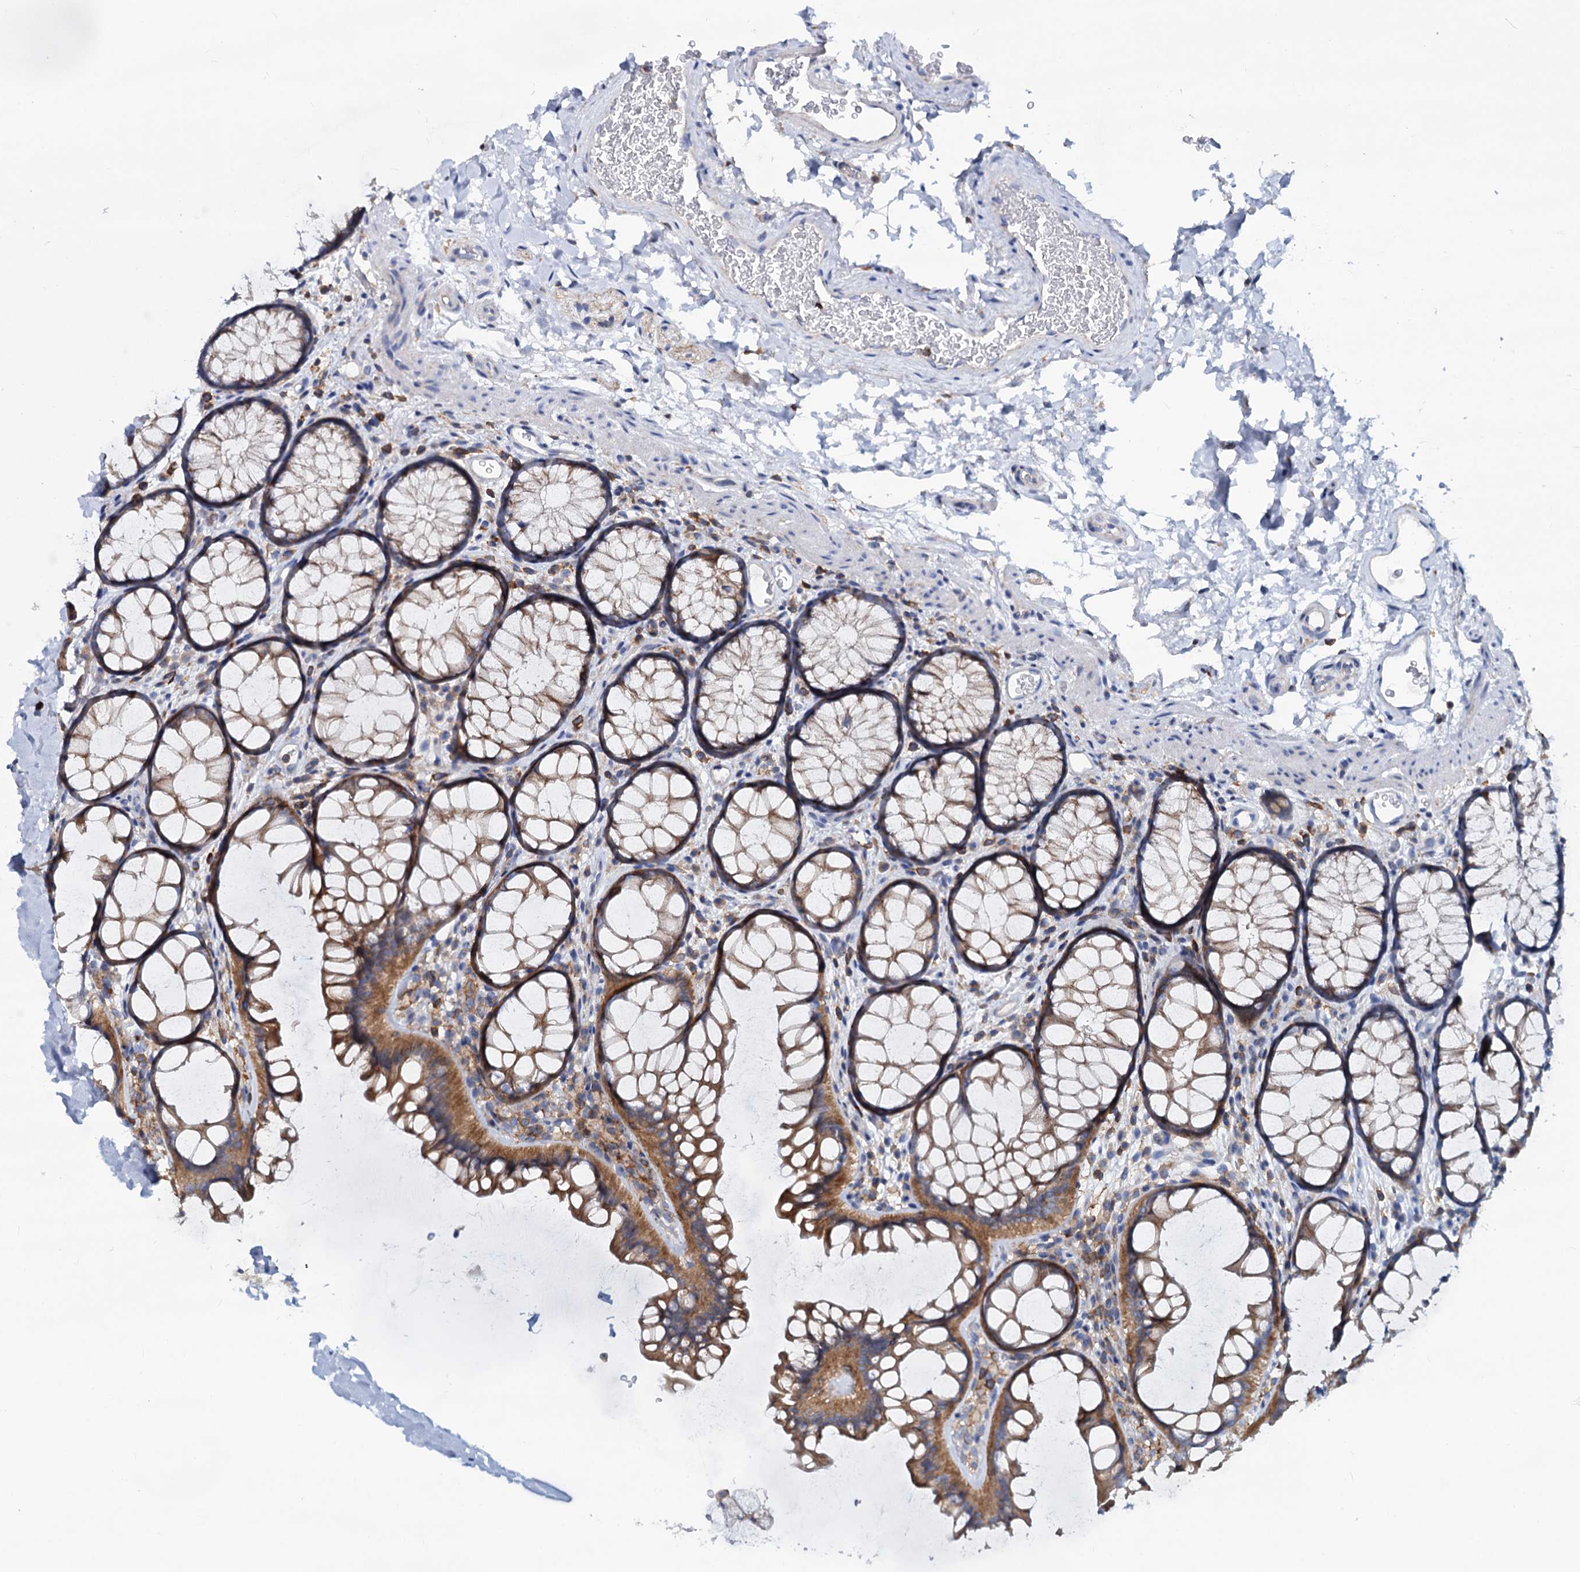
{"staining": {"intensity": "negative", "quantity": "none", "location": "none"}, "tissue": "colon", "cell_type": "Endothelial cells", "image_type": "normal", "snomed": [{"axis": "morphology", "description": "Normal tissue, NOS"}, {"axis": "topography", "description": "Colon"}], "caption": "IHC of benign colon reveals no staining in endothelial cells. Nuclei are stained in blue.", "gene": "LRCH4", "patient": {"sex": "female", "age": 82}}